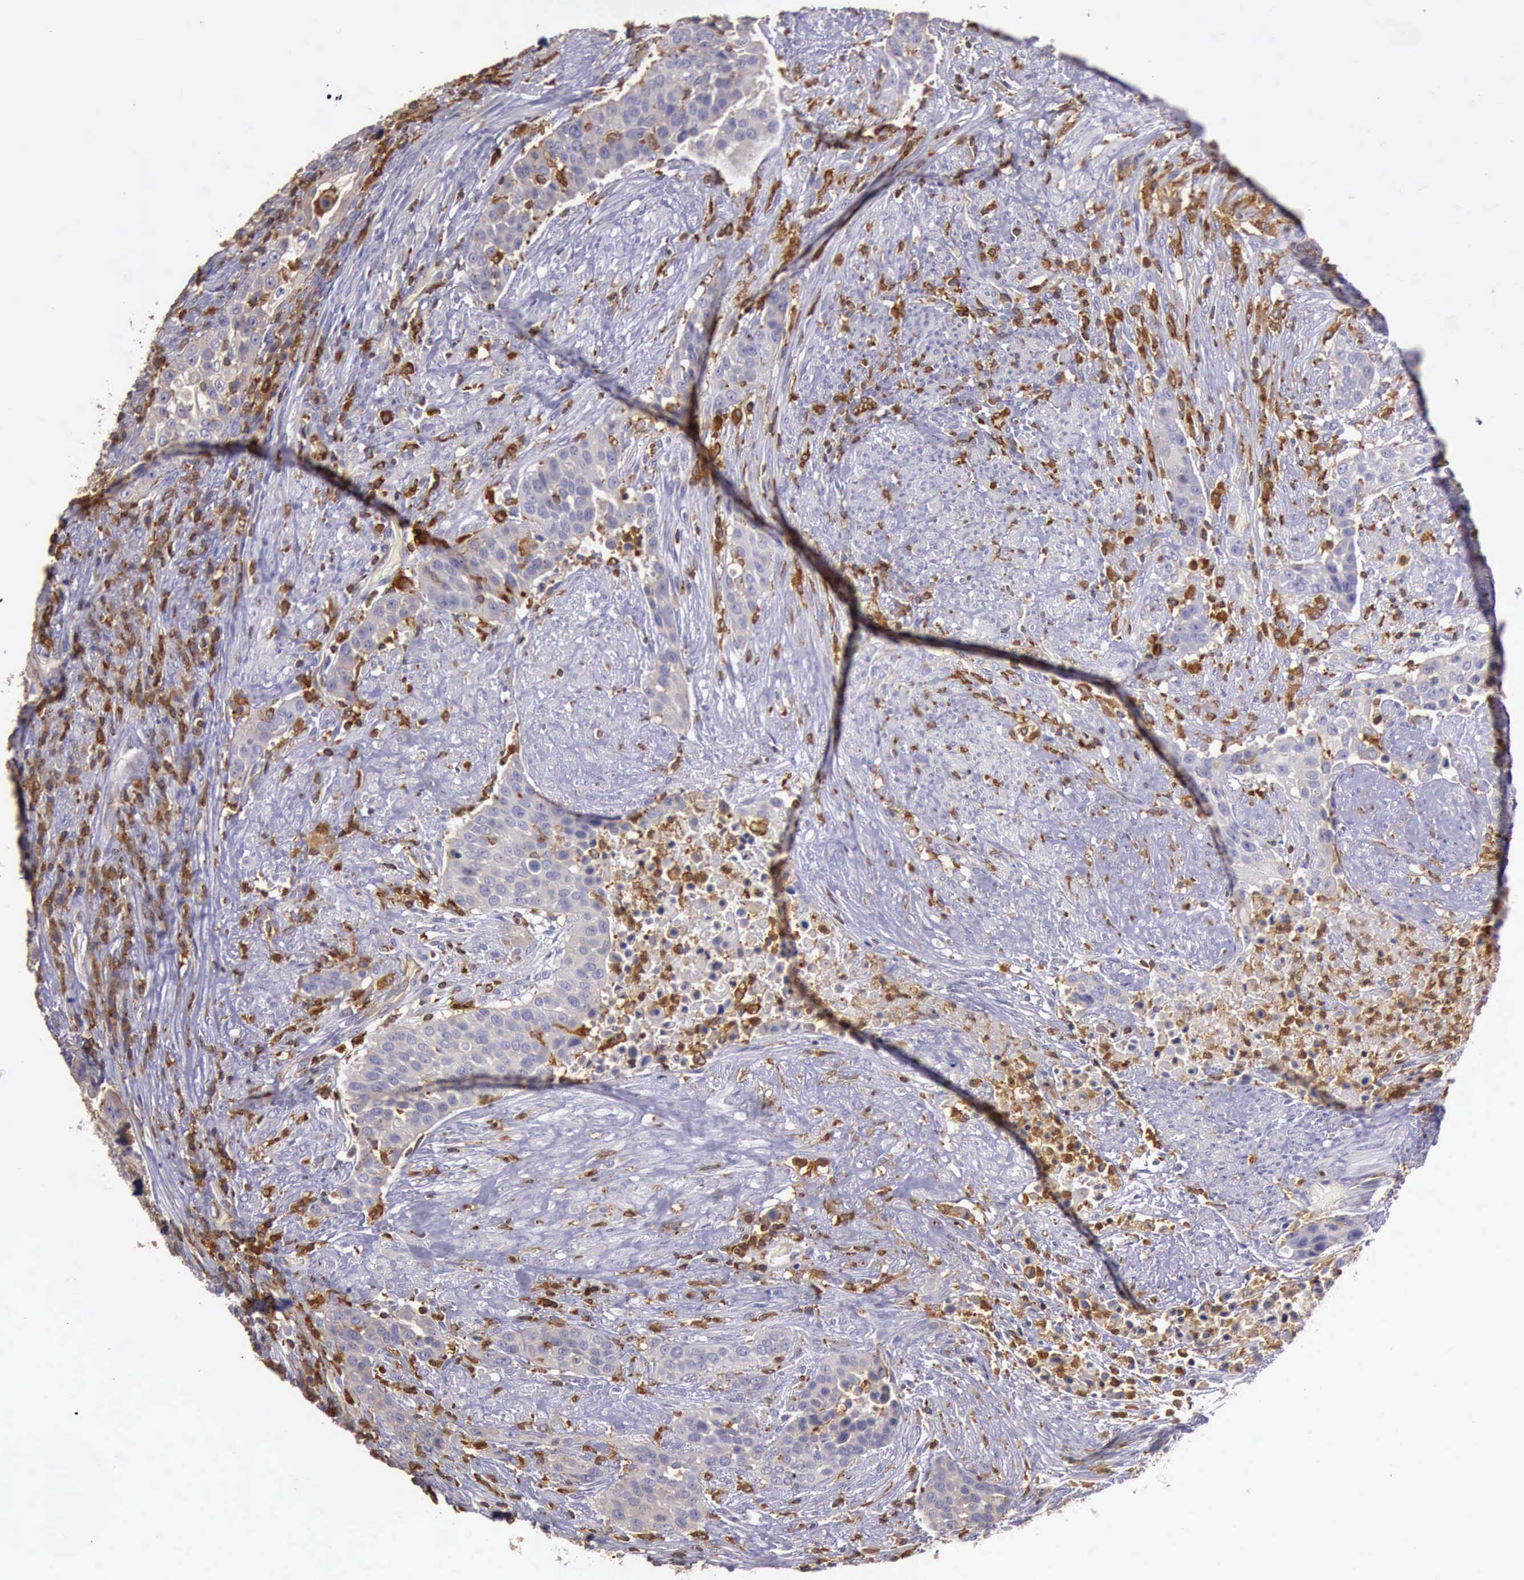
{"staining": {"intensity": "negative", "quantity": "none", "location": "none"}, "tissue": "urothelial cancer", "cell_type": "Tumor cells", "image_type": "cancer", "snomed": [{"axis": "morphology", "description": "Urothelial carcinoma, High grade"}, {"axis": "topography", "description": "Urinary bladder"}], "caption": "Image shows no protein expression in tumor cells of urothelial cancer tissue.", "gene": "ARHGAP4", "patient": {"sex": "male", "age": 74}}